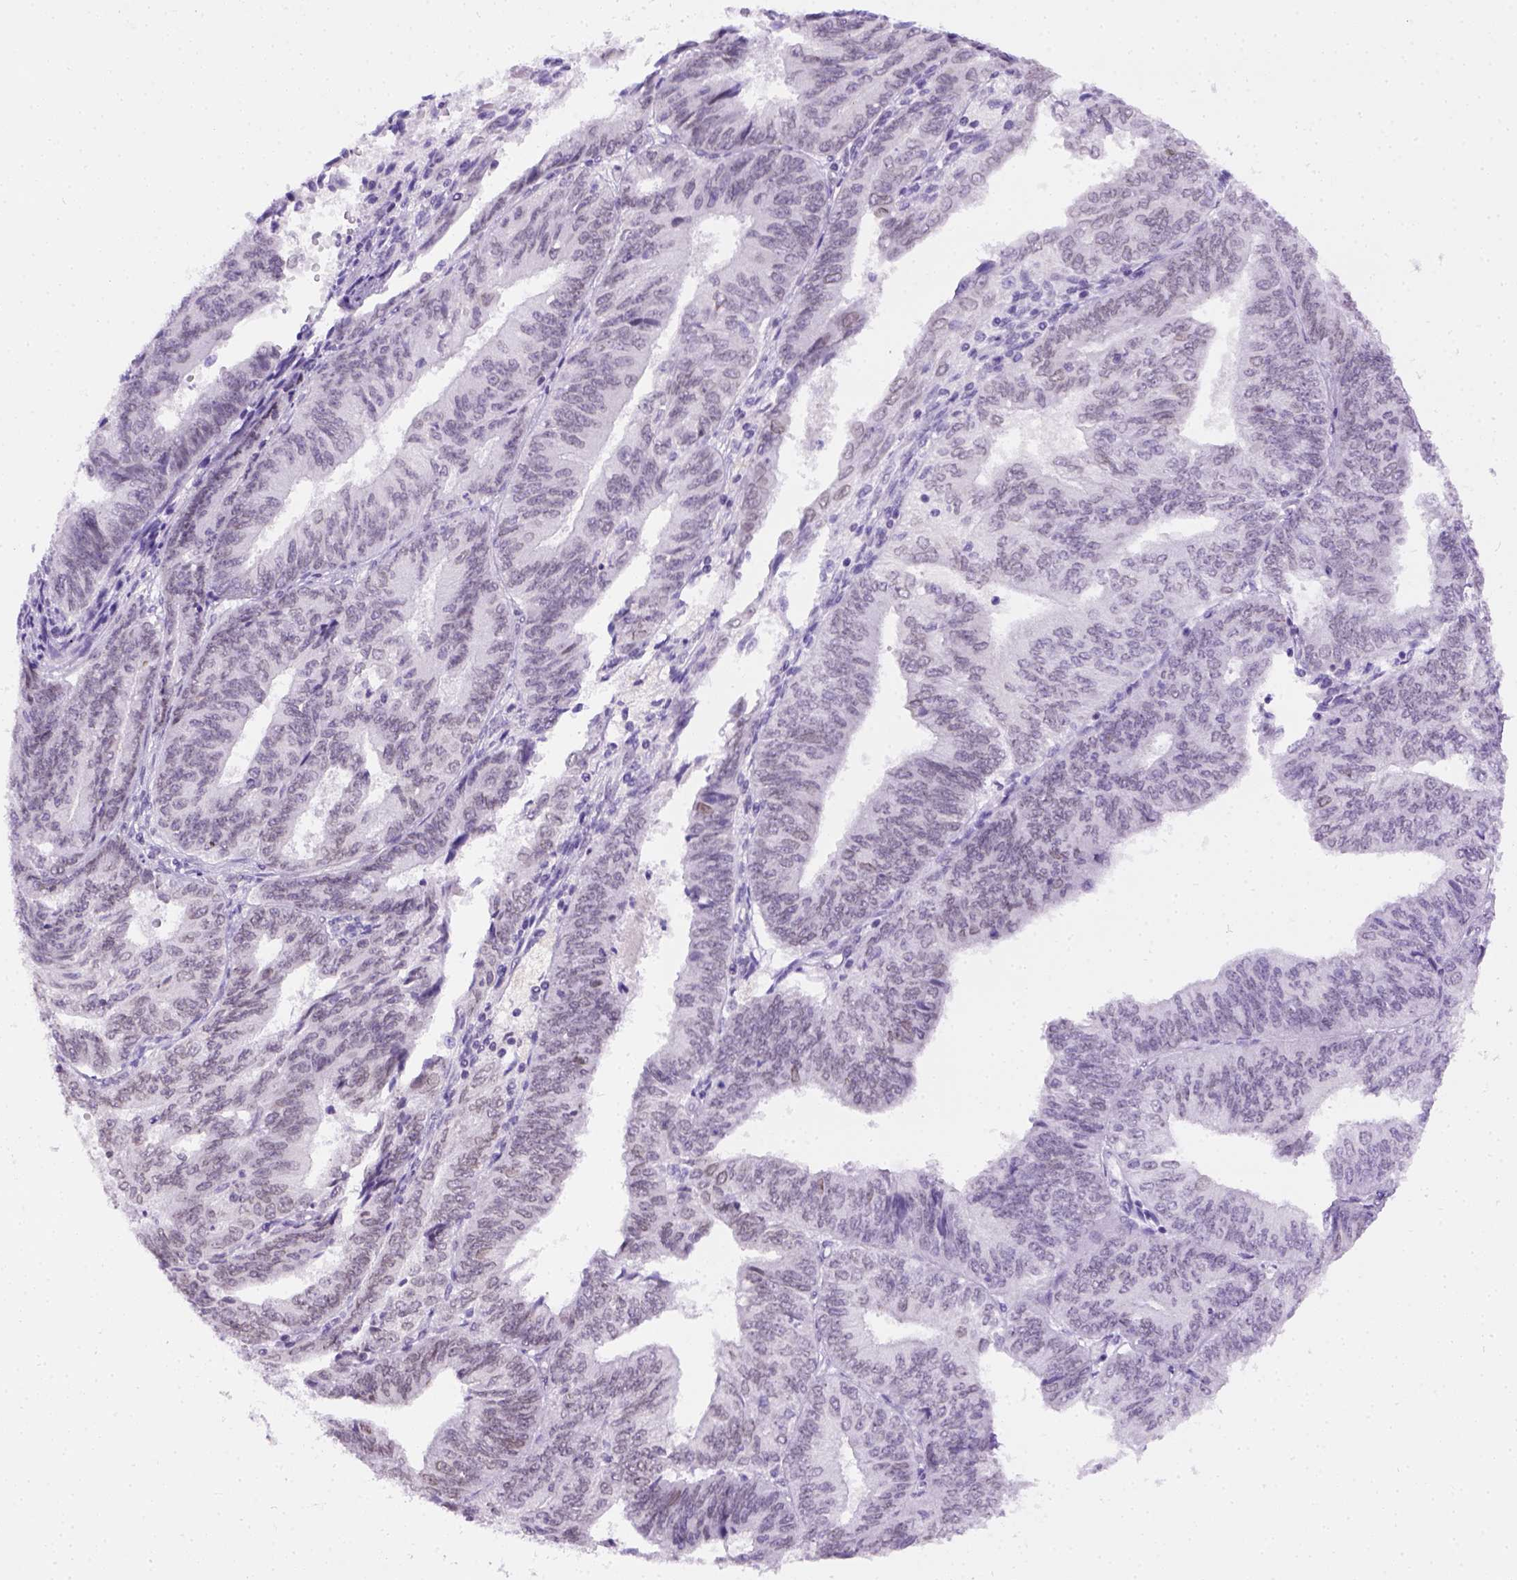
{"staining": {"intensity": "negative", "quantity": "none", "location": "none"}, "tissue": "endometrial cancer", "cell_type": "Tumor cells", "image_type": "cancer", "snomed": [{"axis": "morphology", "description": "Adenocarcinoma, NOS"}, {"axis": "topography", "description": "Endometrium"}], "caption": "This is an immunohistochemistry histopathology image of human endometrial cancer. There is no positivity in tumor cells.", "gene": "FAM184B", "patient": {"sex": "female", "age": 58}}